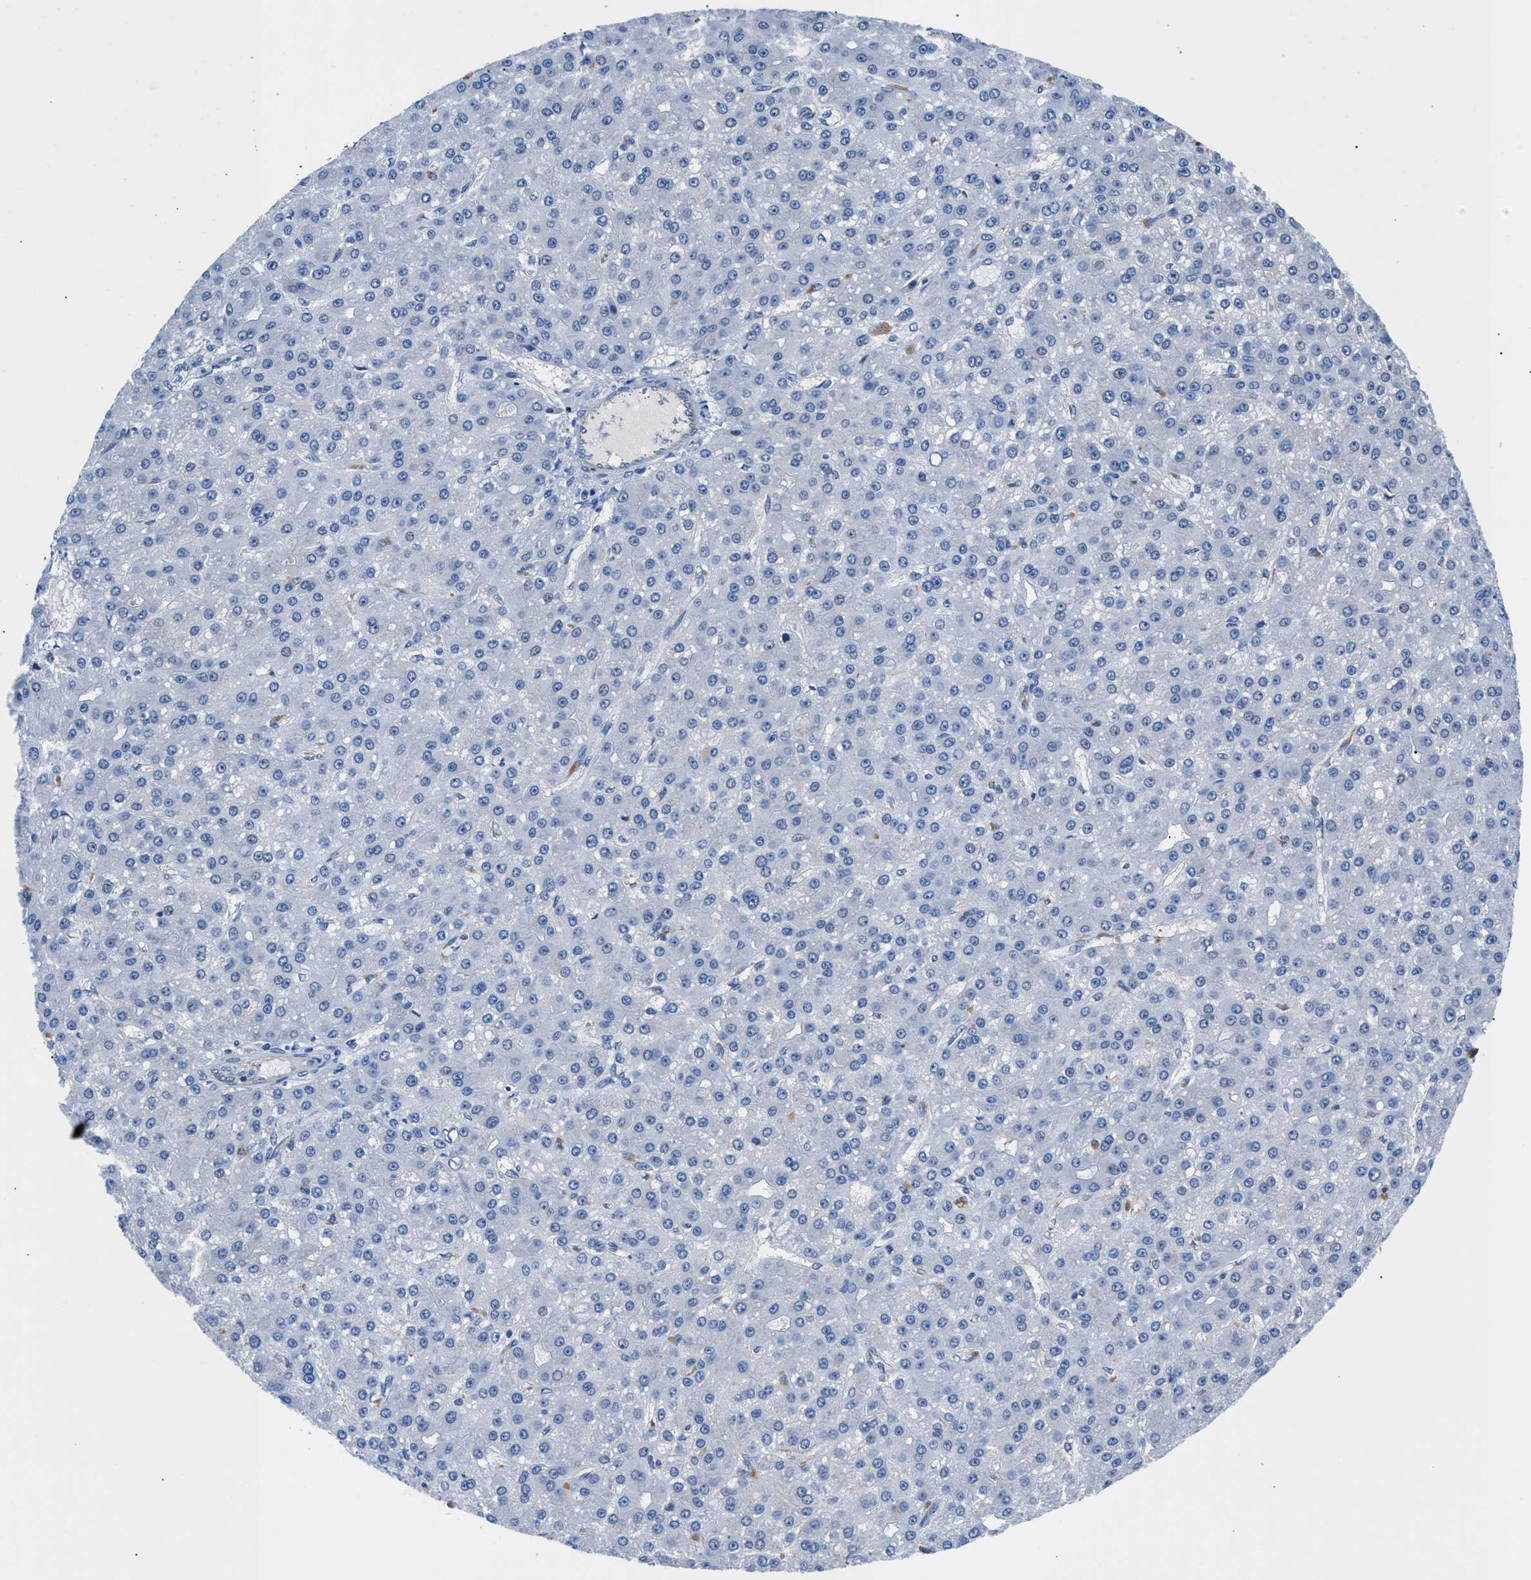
{"staining": {"intensity": "negative", "quantity": "none", "location": "none"}, "tissue": "liver cancer", "cell_type": "Tumor cells", "image_type": "cancer", "snomed": [{"axis": "morphology", "description": "Carcinoma, Hepatocellular, NOS"}, {"axis": "topography", "description": "Liver"}], "caption": "IHC histopathology image of neoplastic tissue: liver cancer (hepatocellular carcinoma) stained with DAB (3,3'-diaminobenzidine) displays no significant protein positivity in tumor cells.", "gene": "SLFN13", "patient": {"sex": "male", "age": 67}}